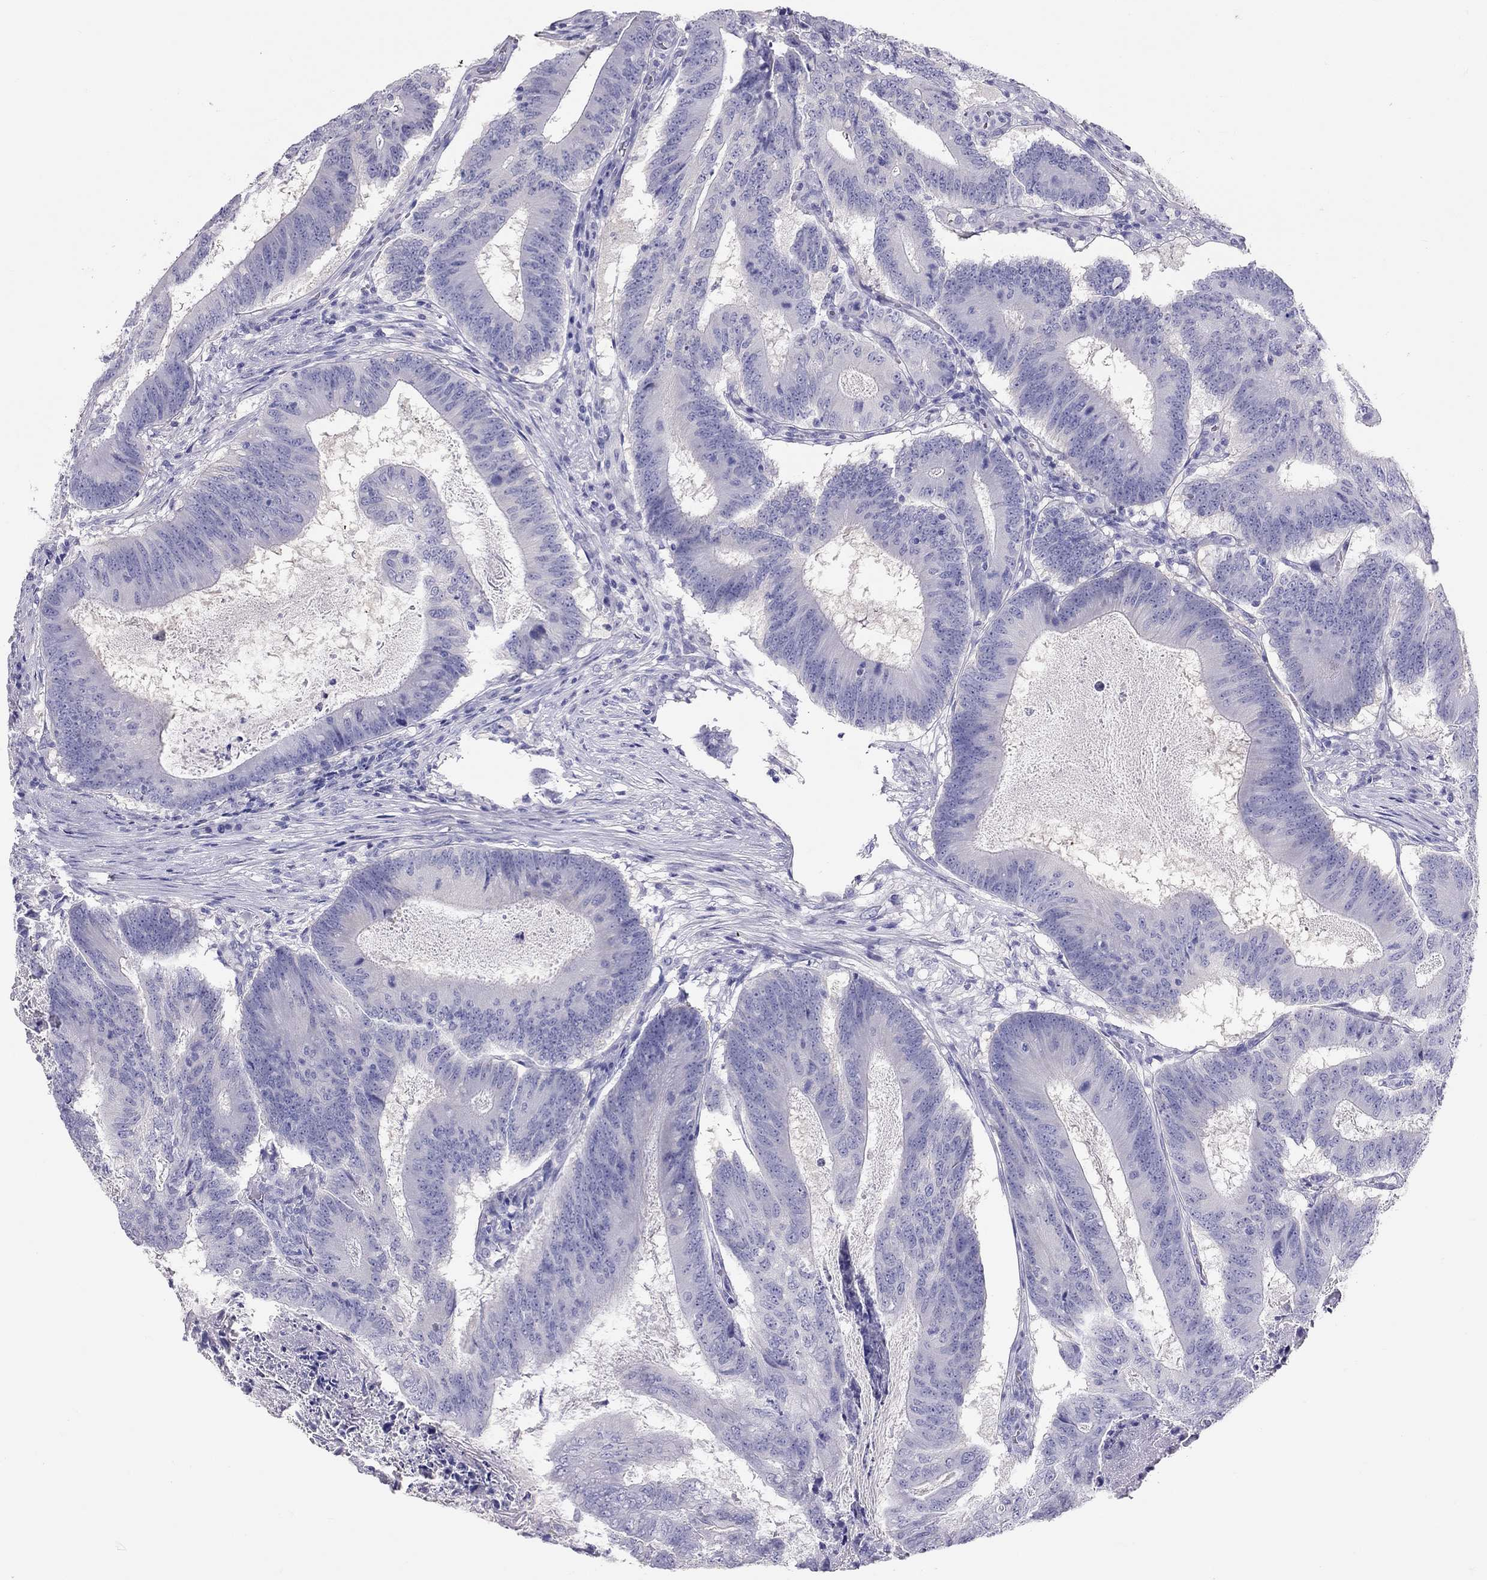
{"staining": {"intensity": "negative", "quantity": "none", "location": "none"}, "tissue": "colorectal cancer", "cell_type": "Tumor cells", "image_type": "cancer", "snomed": [{"axis": "morphology", "description": "Adenocarcinoma, NOS"}, {"axis": "topography", "description": "Colon"}], "caption": "Tumor cells are negative for protein expression in human colorectal cancer. (Stains: DAB (3,3'-diaminobenzidine) immunohistochemistry with hematoxylin counter stain, Microscopy: brightfield microscopy at high magnification).", "gene": "PSMB11", "patient": {"sex": "female", "age": 70}}